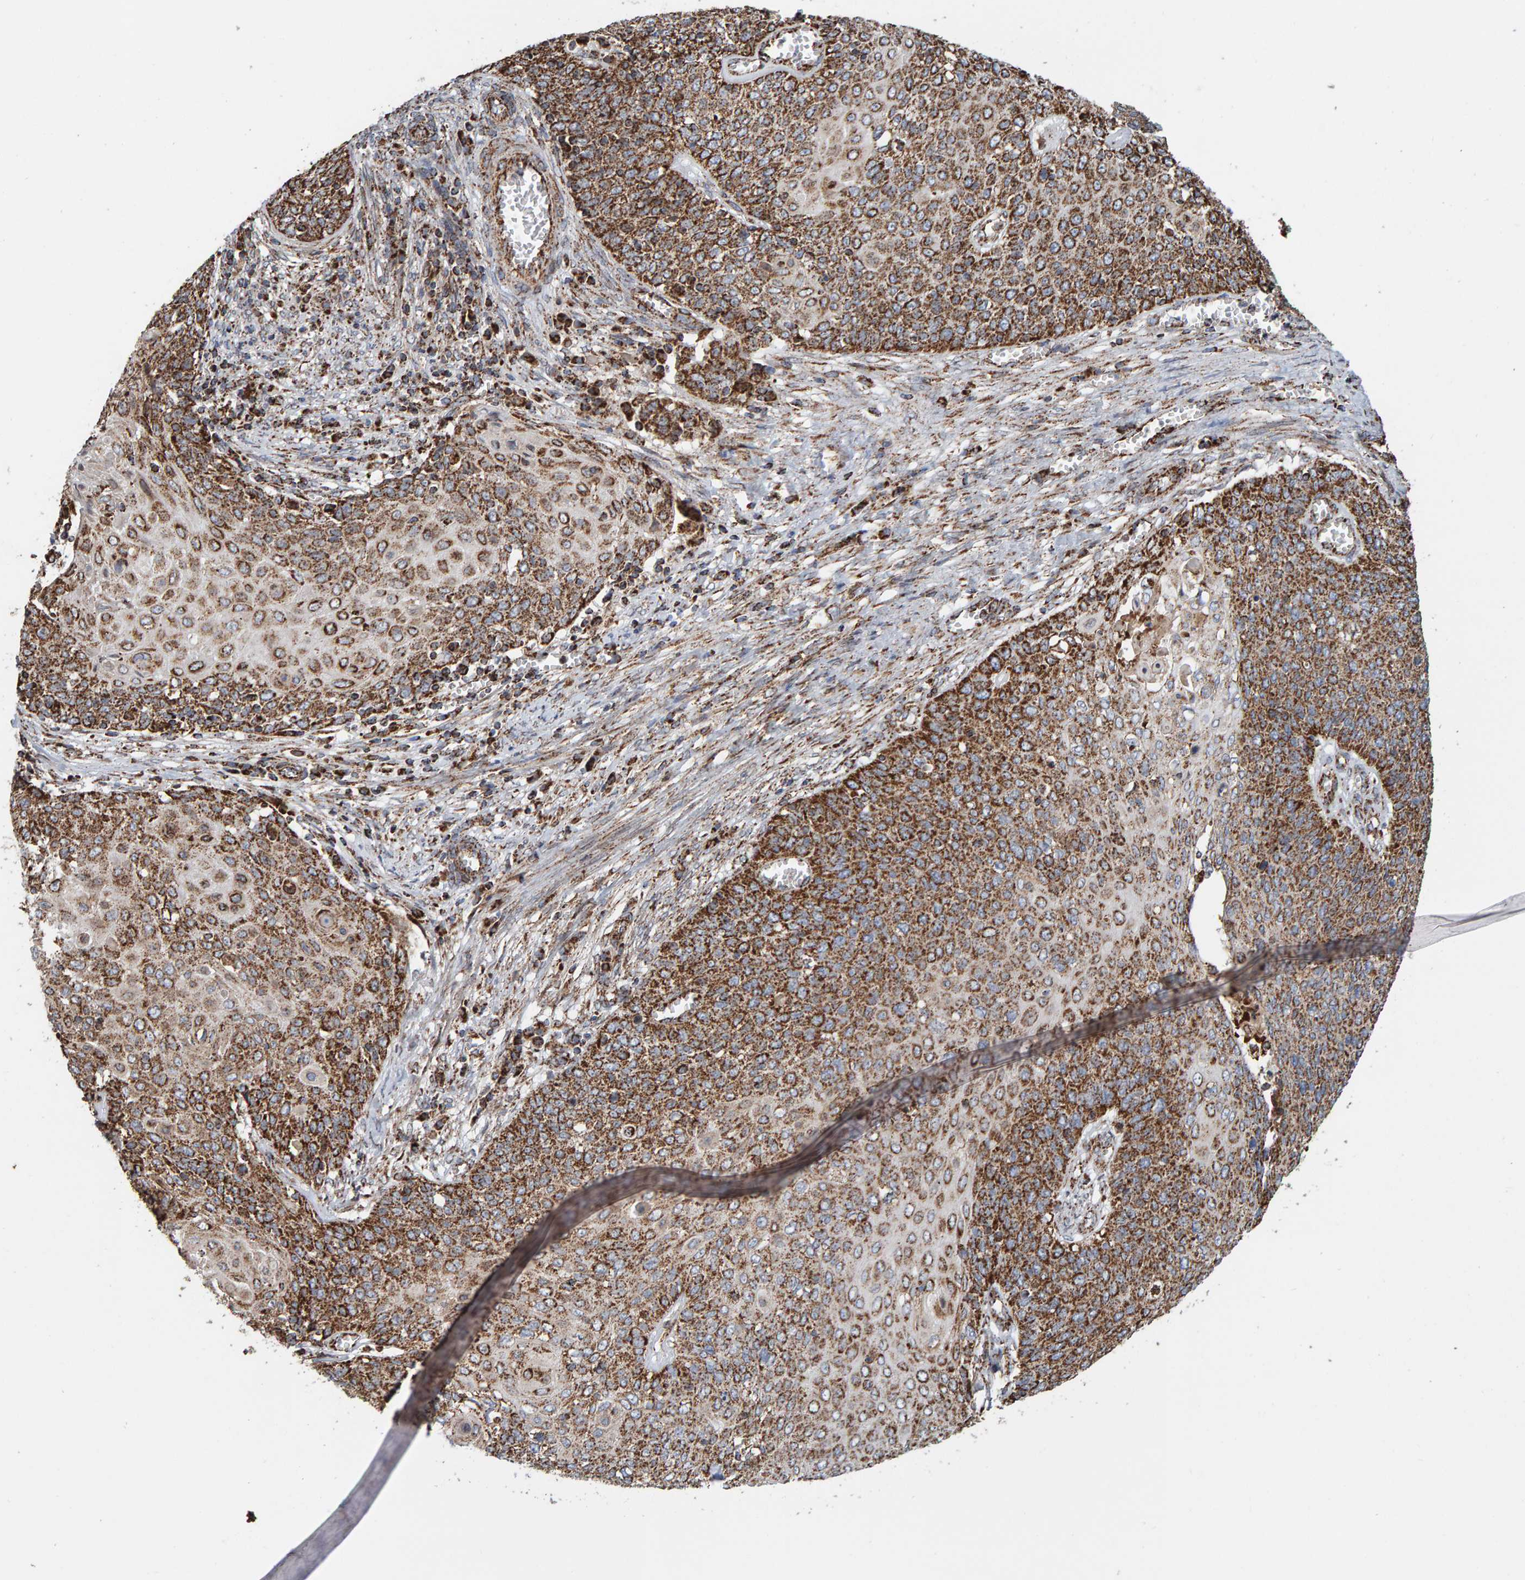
{"staining": {"intensity": "moderate", "quantity": ">75%", "location": "cytoplasmic/membranous"}, "tissue": "cervical cancer", "cell_type": "Tumor cells", "image_type": "cancer", "snomed": [{"axis": "morphology", "description": "Squamous cell carcinoma, NOS"}, {"axis": "topography", "description": "Cervix"}], "caption": "Protein staining by IHC reveals moderate cytoplasmic/membranous staining in approximately >75% of tumor cells in cervical cancer.", "gene": "MRPL45", "patient": {"sex": "female", "age": 39}}